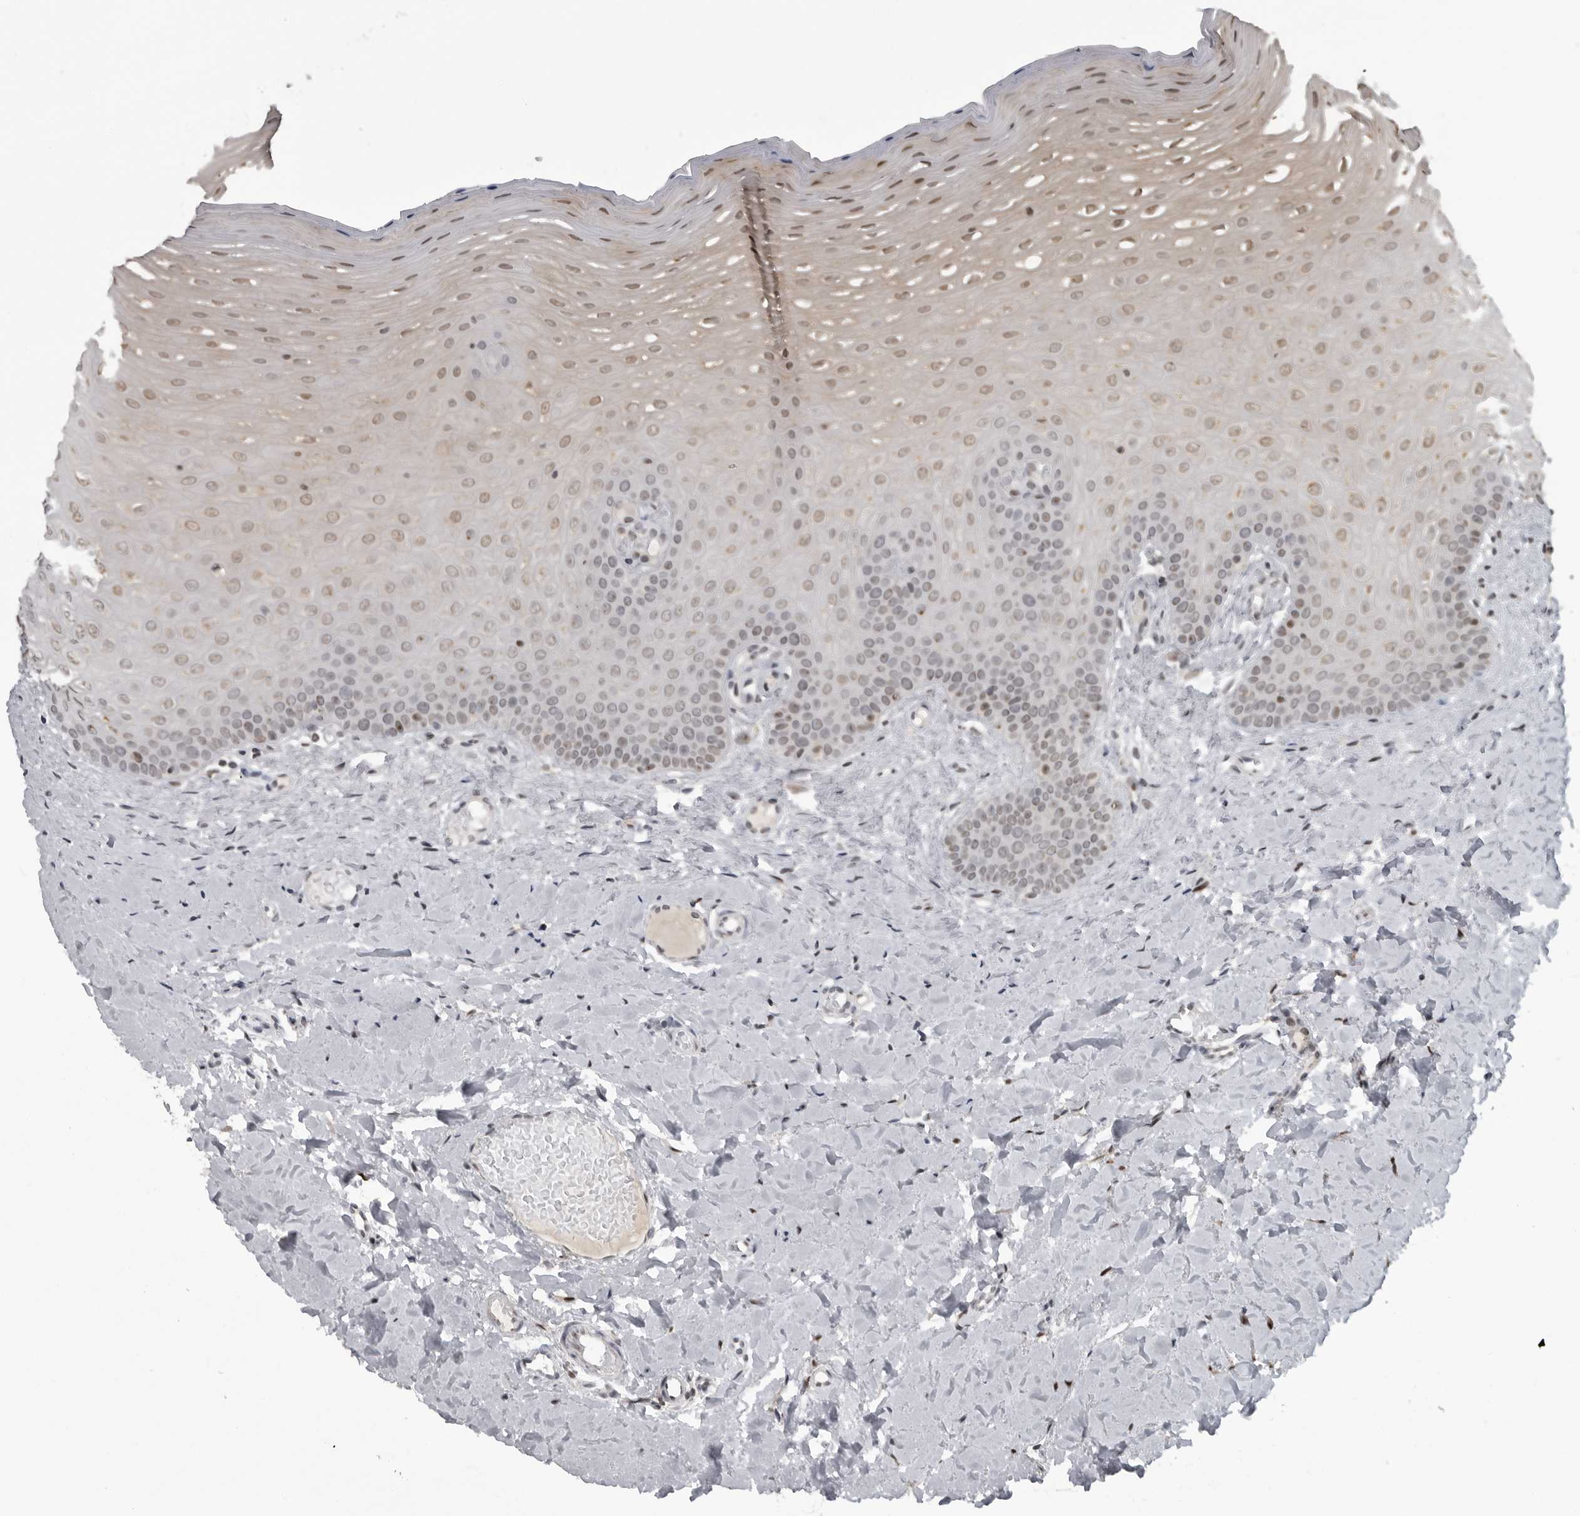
{"staining": {"intensity": "moderate", "quantity": "<25%", "location": "nuclear"}, "tissue": "oral mucosa", "cell_type": "Squamous epithelial cells", "image_type": "normal", "snomed": [{"axis": "morphology", "description": "Normal tissue, NOS"}, {"axis": "topography", "description": "Oral tissue"}], "caption": "Human oral mucosa stained for a protein (brown) displays moderate nuclear positive staining in approximately <25% of squamous epithelial cells.", "gene": "C8orf58", "patient": {"sex": "female", "age": 39}}